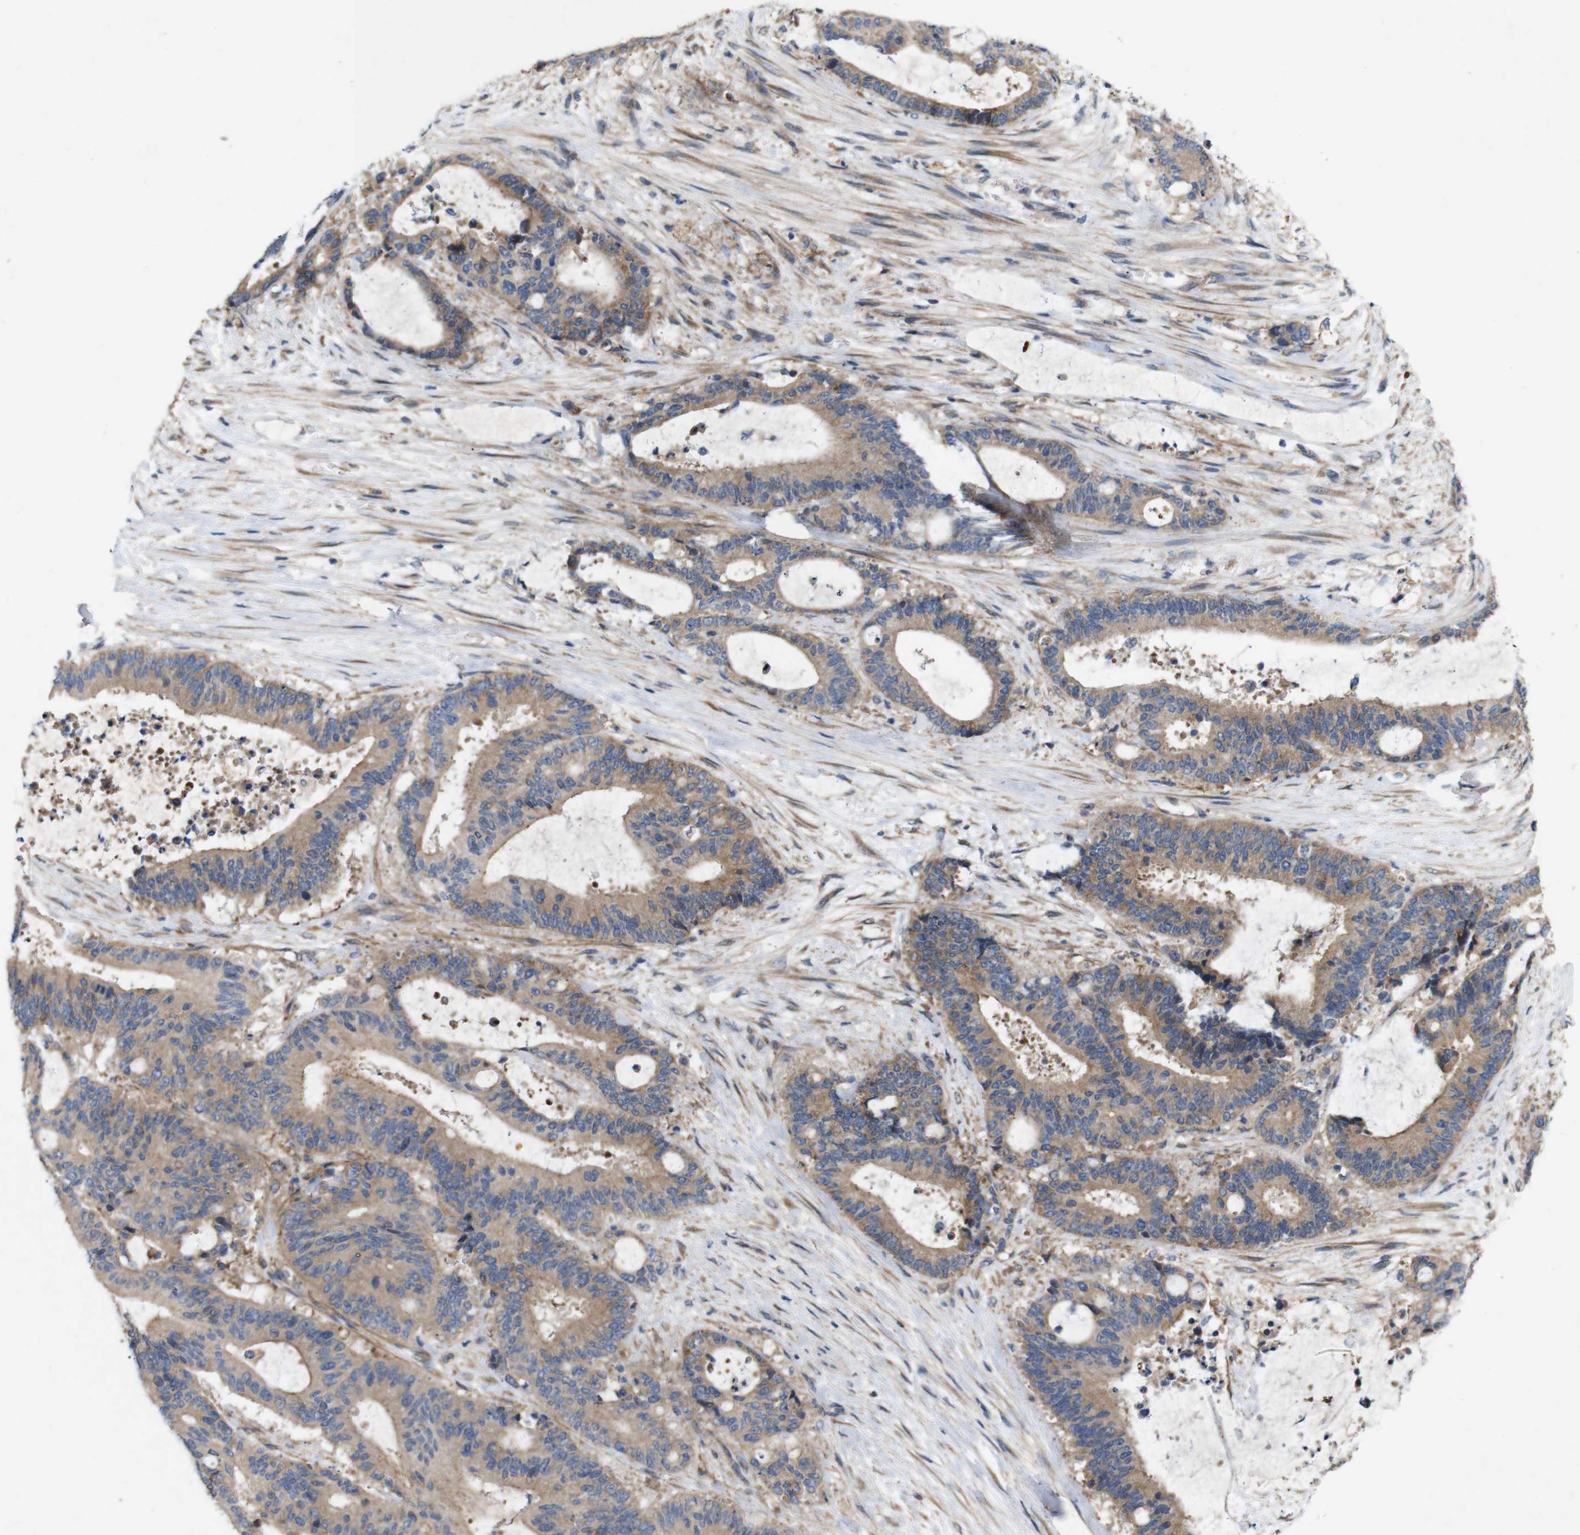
{"staining": {"intensity": "weak", "quantity": ">75%", "location": "cytoplasmic/membranous"}, "tissue": "liver cancer", "cell_type": "Tumor cells", "image_type": "cancer", "snomed": [{"axis": "morphology", "description": "Normal tissue, NOS"}, {"axis": "morphology", "description": "Cholangiocarcinoma"}, {"axis": "topography", "description": "Liver"}, {"axis": "topography", "description": "Peripheral nerve tissue"}], "caption": "Brown immunohistochemical staining in human liver cholangiocarcinoma exhibits weak cytoplasmic/membranous staining in approximately >75% of tumor cells.", "gene": "SIGLEC8", "patient": {"sex": "female", "age": 73}}